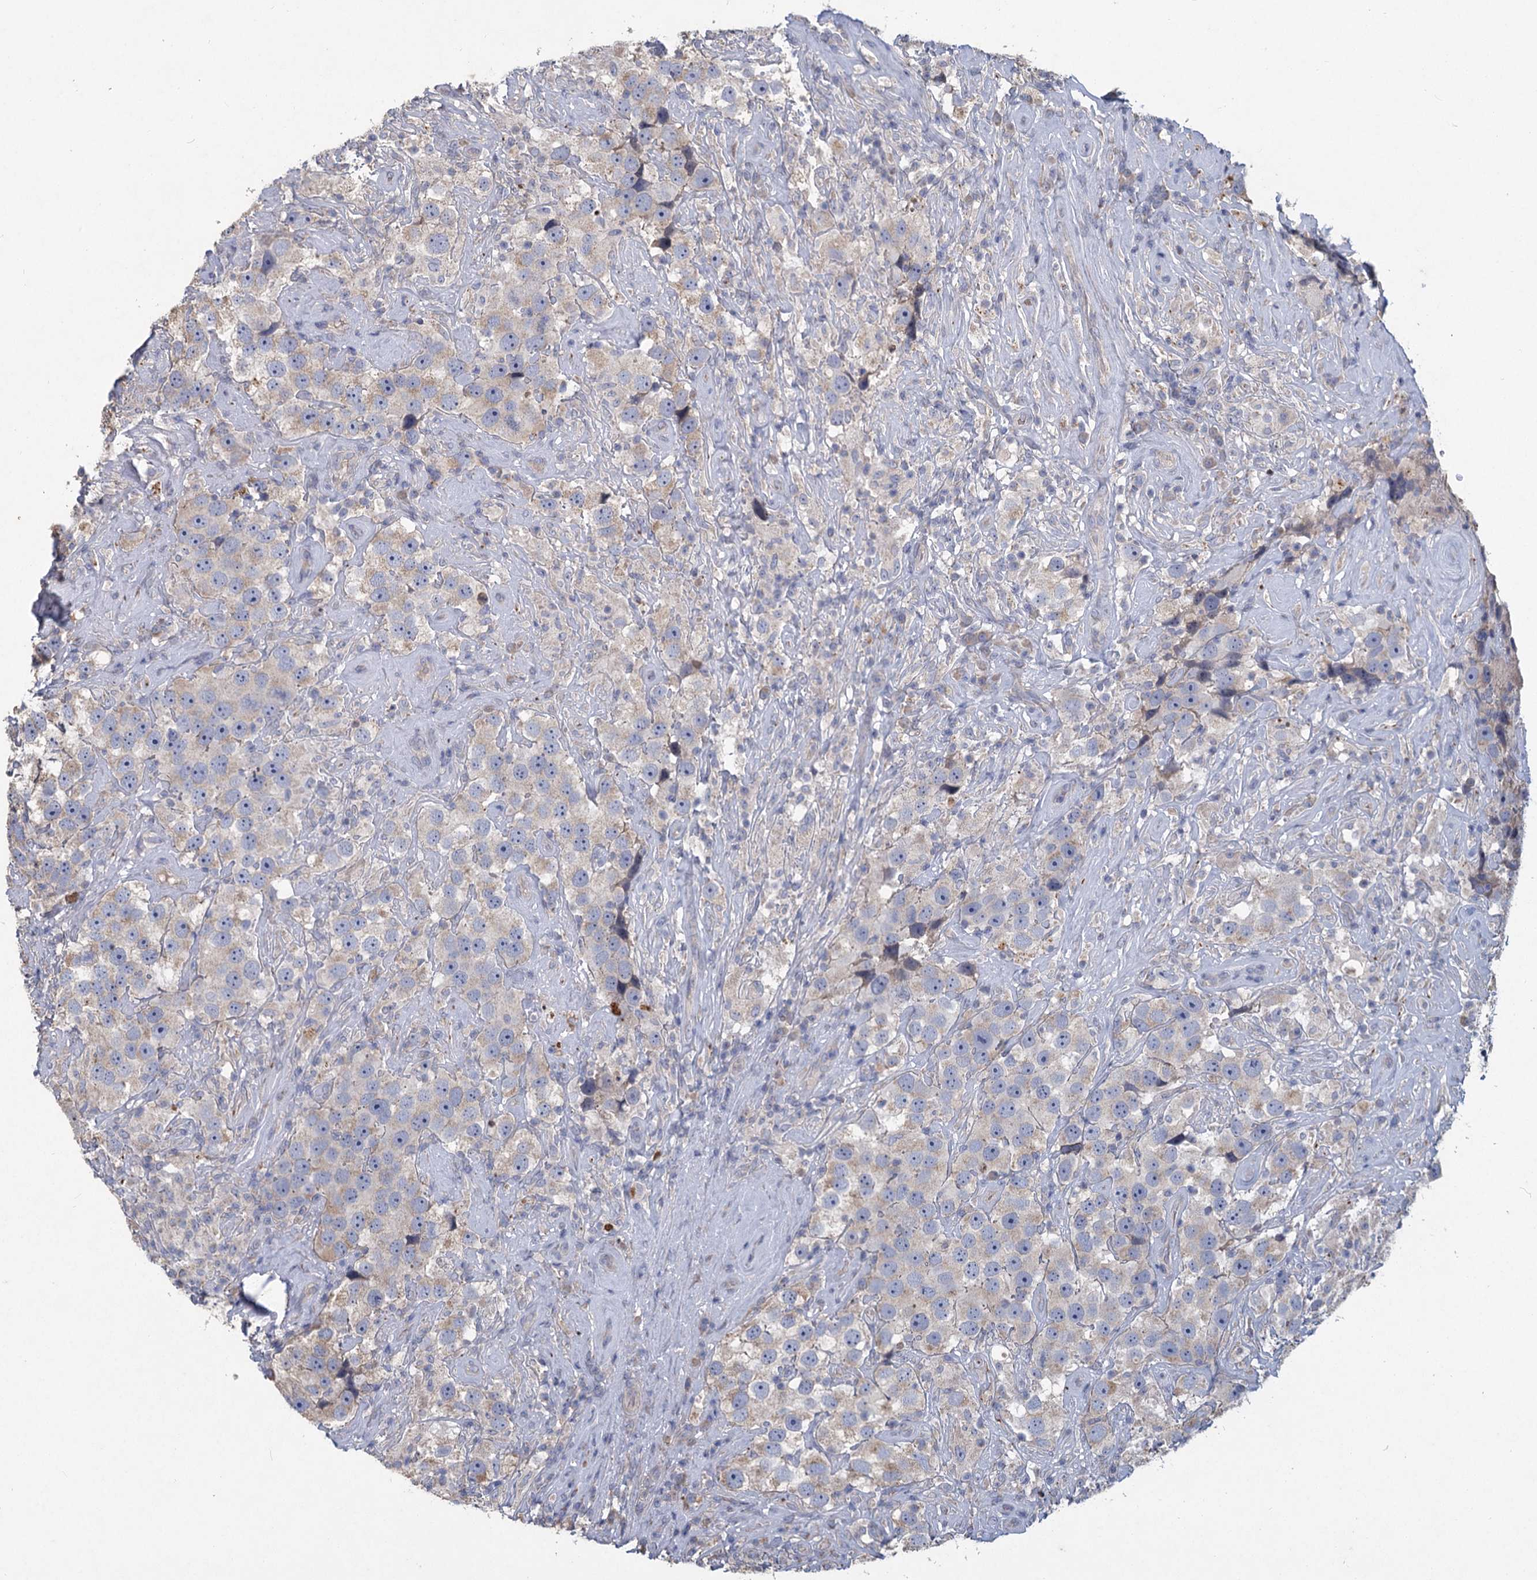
{"staining": {"intensity": "weak", "quantity": "25%-75%", "location": "cytoplasmic/membranous"}, "tissue": "testis cancer", "cell_type": "Tumor cells", "image_type": "cancer", "snomed": [{"axis": "morphology", "description": "Seminoma, NOS"}, {"axis": "topography", "description": "Testis"}], "caption": "Testis cancer stained with a protein marker demonstrates weak staining in tumor cells.", "gene": "HES2", "patient": {"sex": "male", "age": 49}}